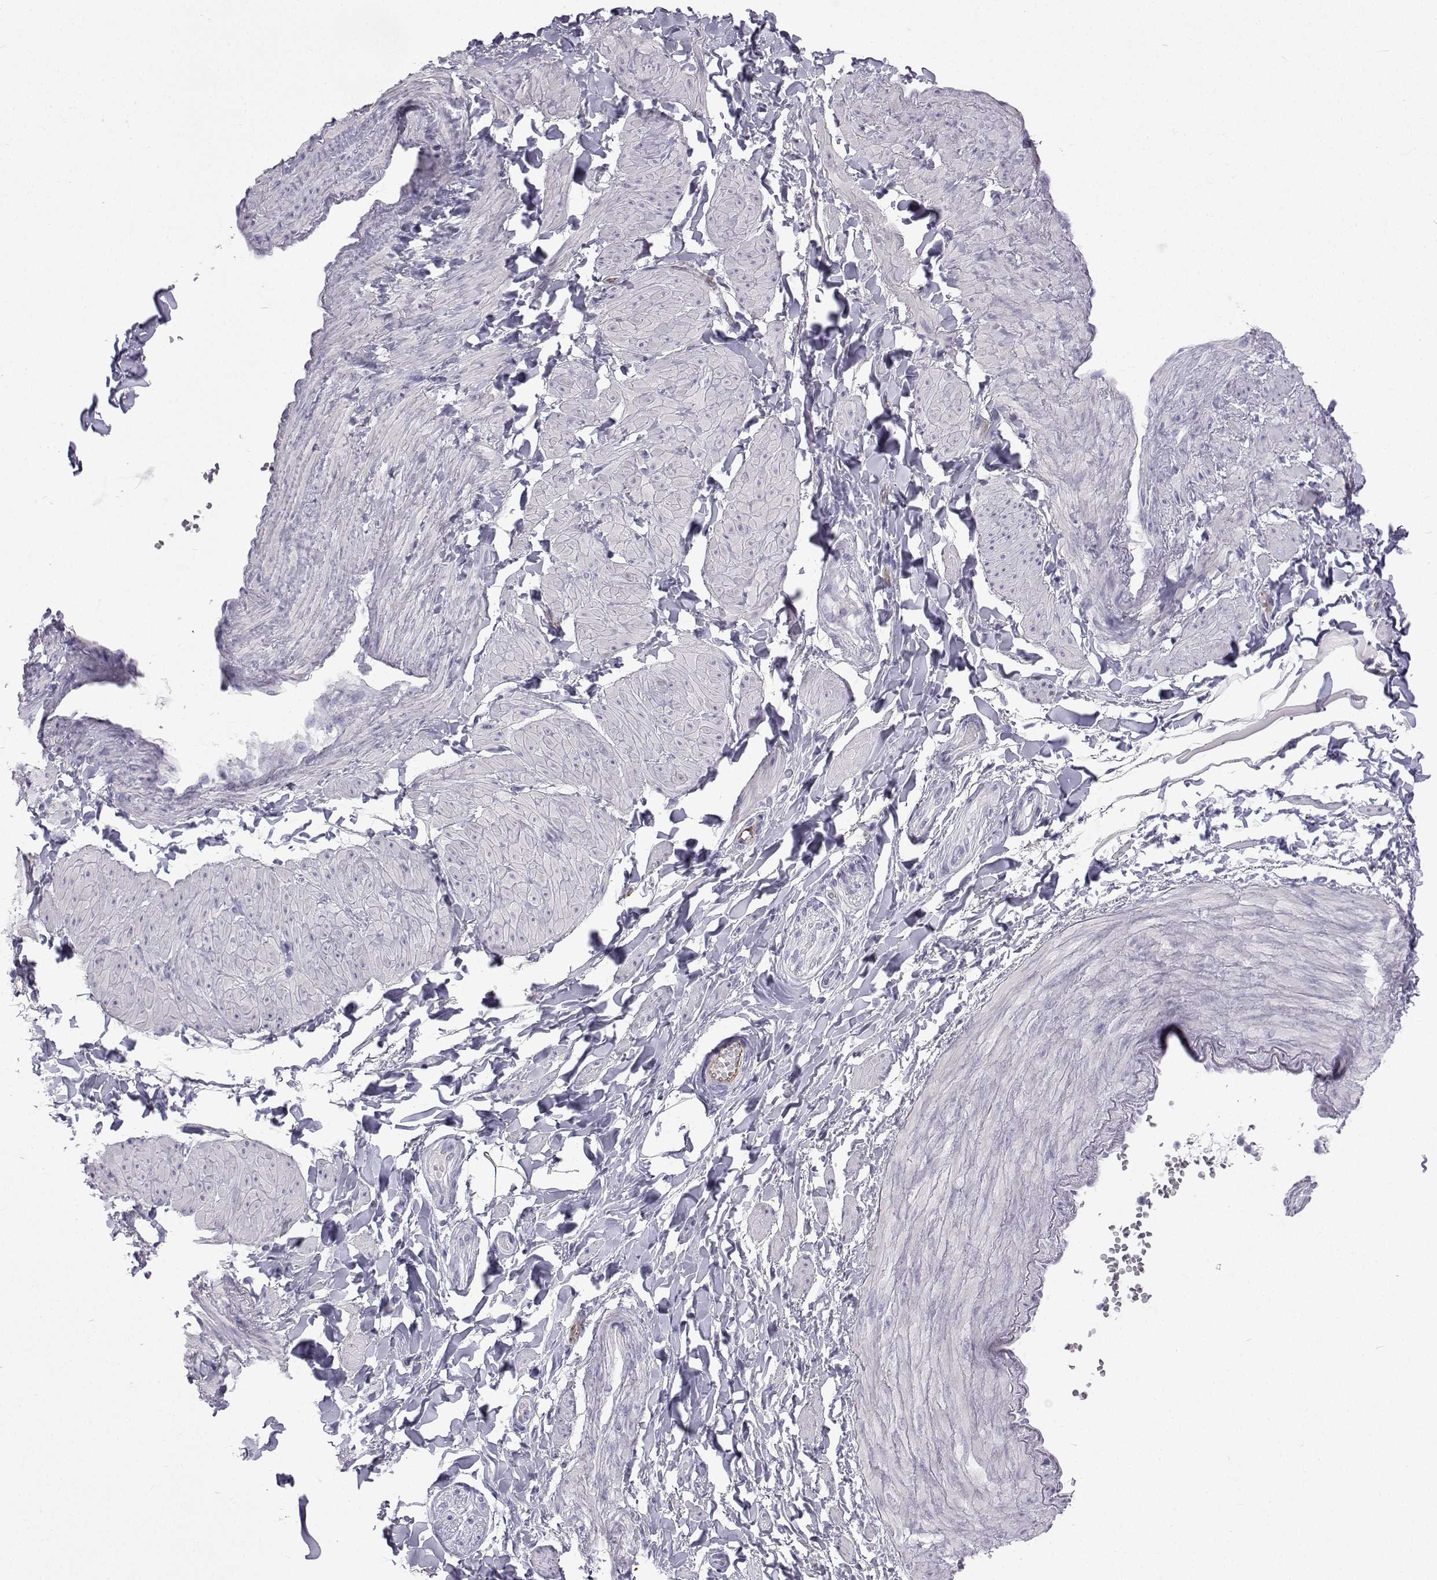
{"staining": {"intensity": "negative", "quantity": "none", "location": "none"}, "tissue": "adipose tissue", "cell_type": "Adipocytes", "image_type": "normal", "snomed": [{"axis": "morphology", "description": "Normal tissue, NOS"}, {"axis": "topography", "description": "Epididymis"}, {"axis": "topography", "description": "Peripheral nerve tissue"}], "caption": "Immunohistochemistry (IHC) photomicrograph of normal adipose tissue stained for a protein (brown), which displays no staining in adipocytes.", "gene": "GALM", "patient": {"sex": "male", "age": 32}}